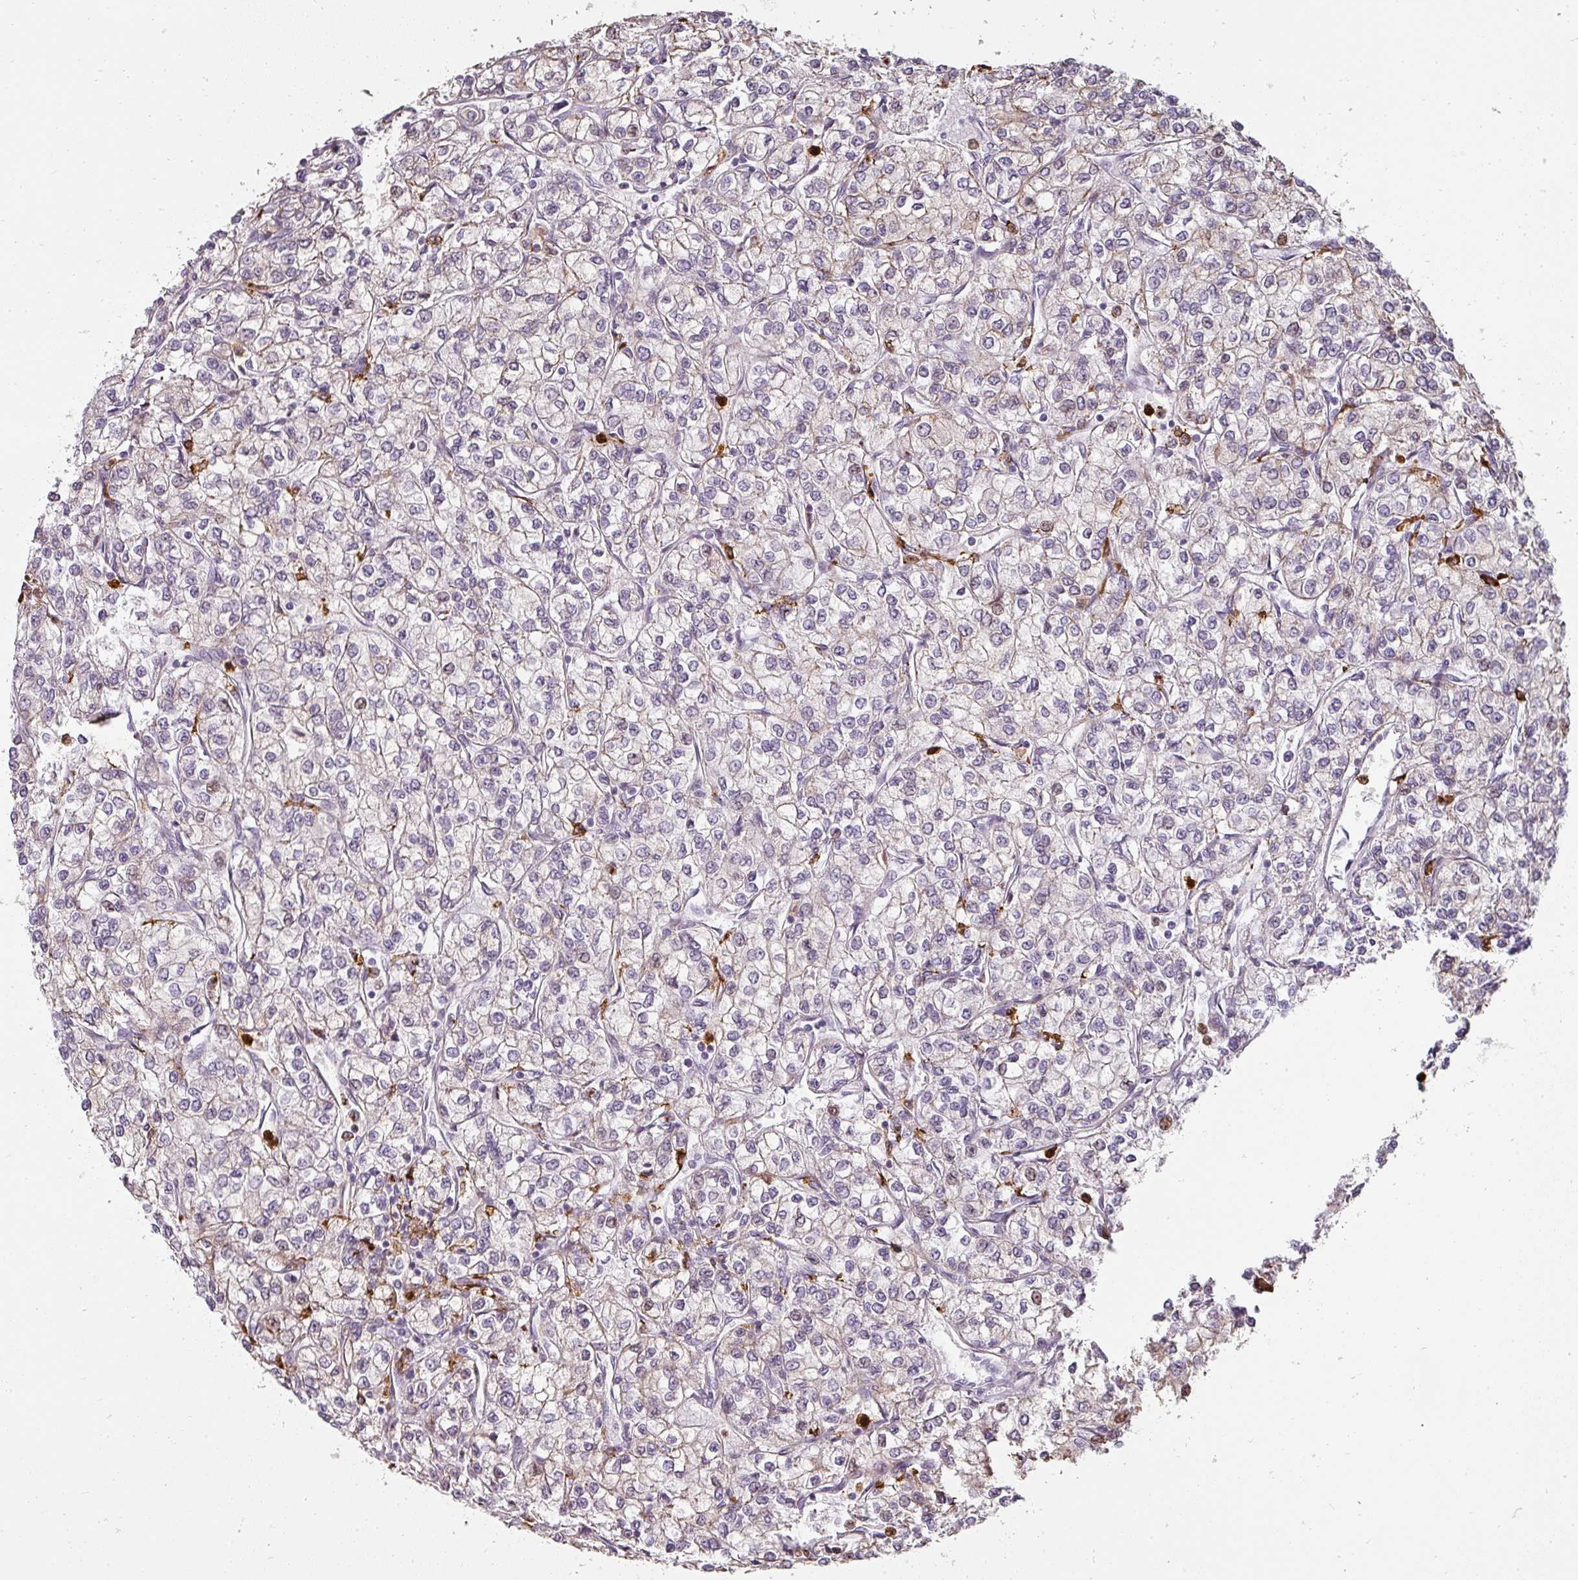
{"staining": {"intensity": "weak", "quantity": "<25%", "location": "cytoplasmic/membranous,nuclear"}, "tissue": "renal cancer", "cell_type": "Tumor cells", "image_type": "cancer", "snomed": [{"axis": "morphology", "description": "Adenocarcinoma, NOS"}, {"axis": "topography", "description": "Kidney"}], "caption": "This is a photomicrograph of IHC staining of adenocarcinoma (renal), which shows no positivity in tumor cells.", "gene": "BIK", "patient": {"sex": "male", "age": 80}}